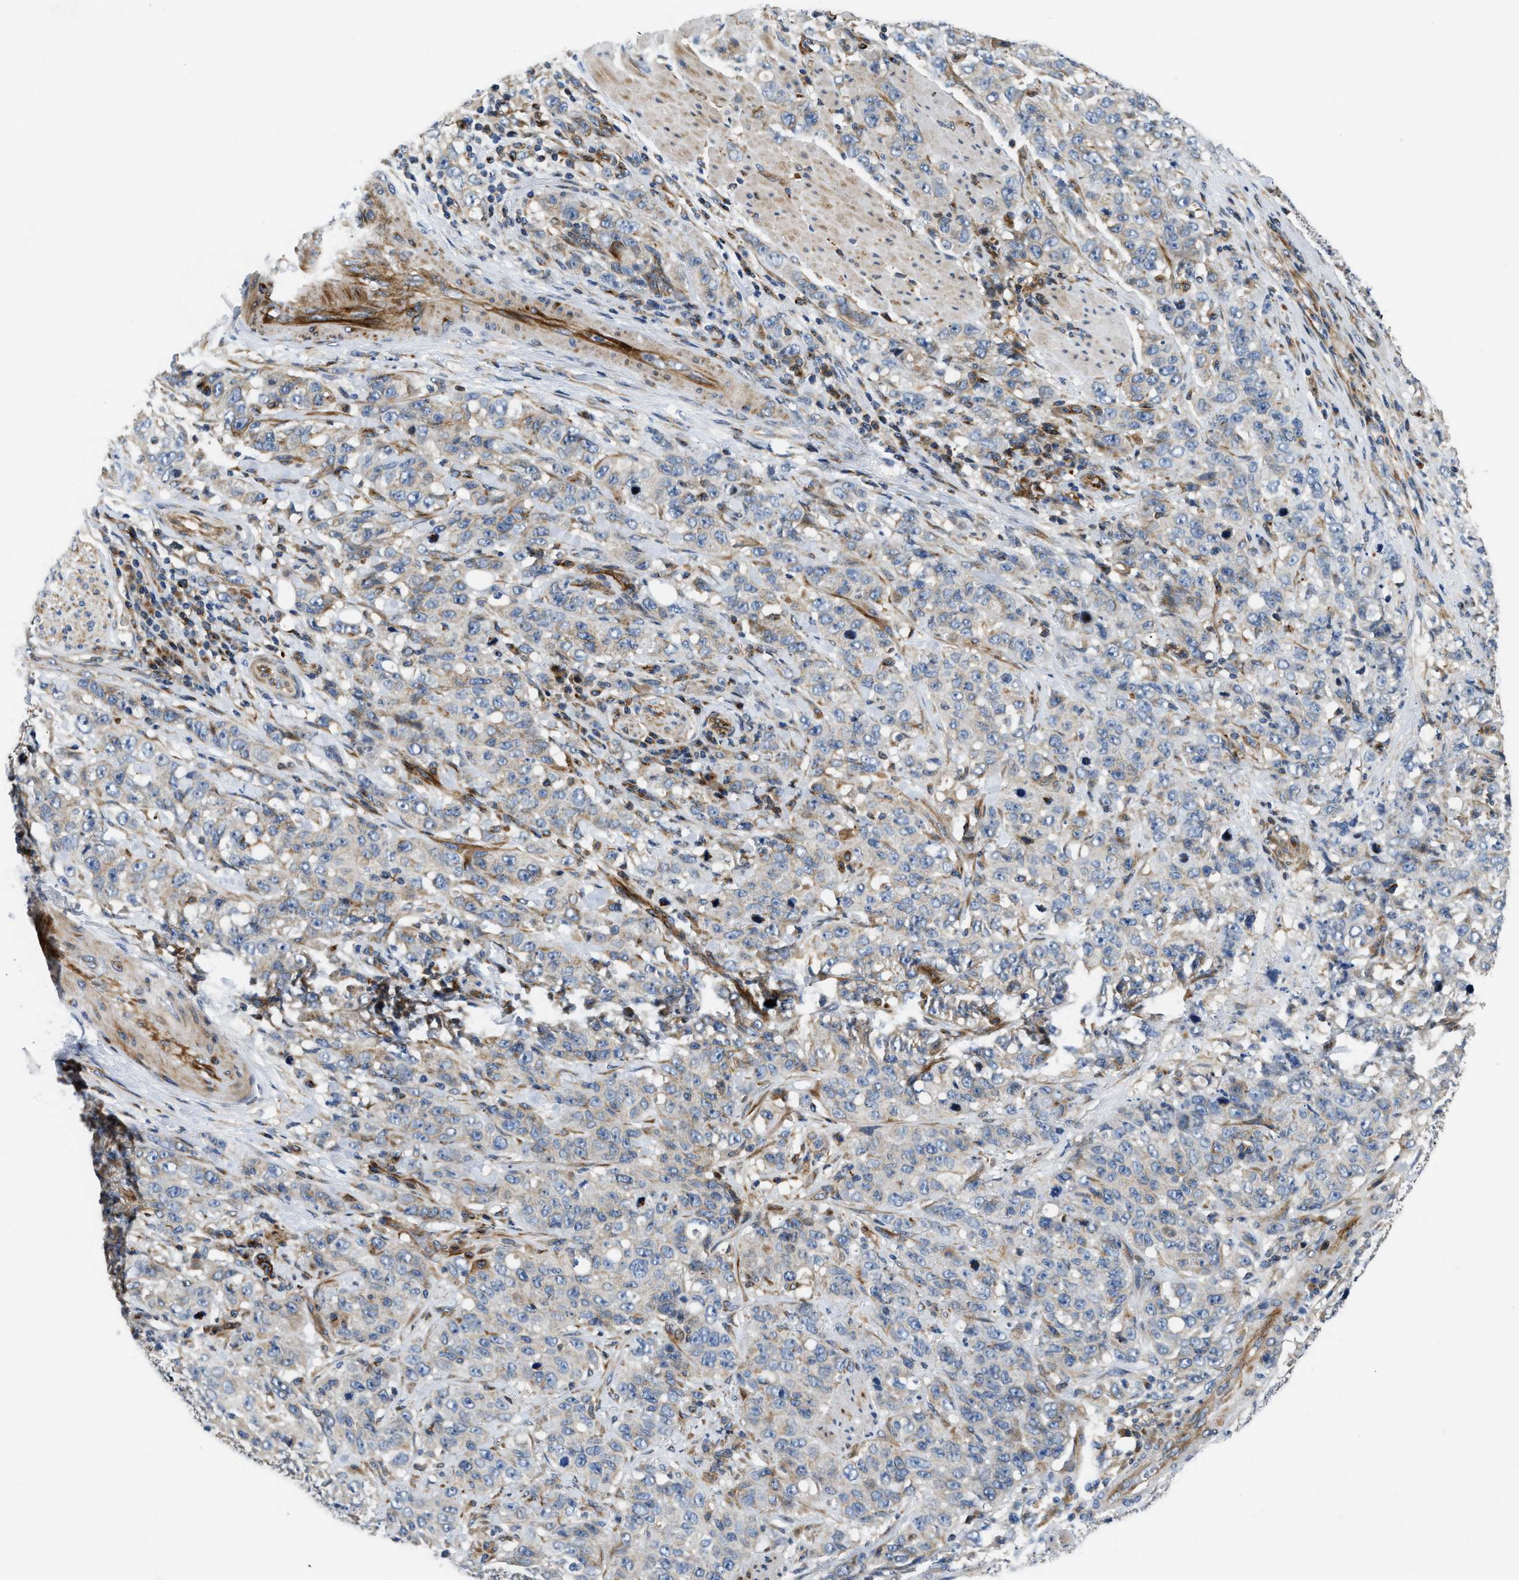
{"staining": {"intensity": "negative", "quantity": "none", "location": "none"}, "tissue": "stomach cancer", "cell_type": "Tumor cells", "image_type": "cancer", "snomed": [{"axis": "morphology", "description": "Adenocarcinoma, NOS"}, {"axis": "topography", "description": "Stomach"}], "caption": "Tumor cells are negative for brown protein staining in stomach adenocarcinoma.", "gene": "IL17RC", "patient": {"sex": "male", "age": 48}}